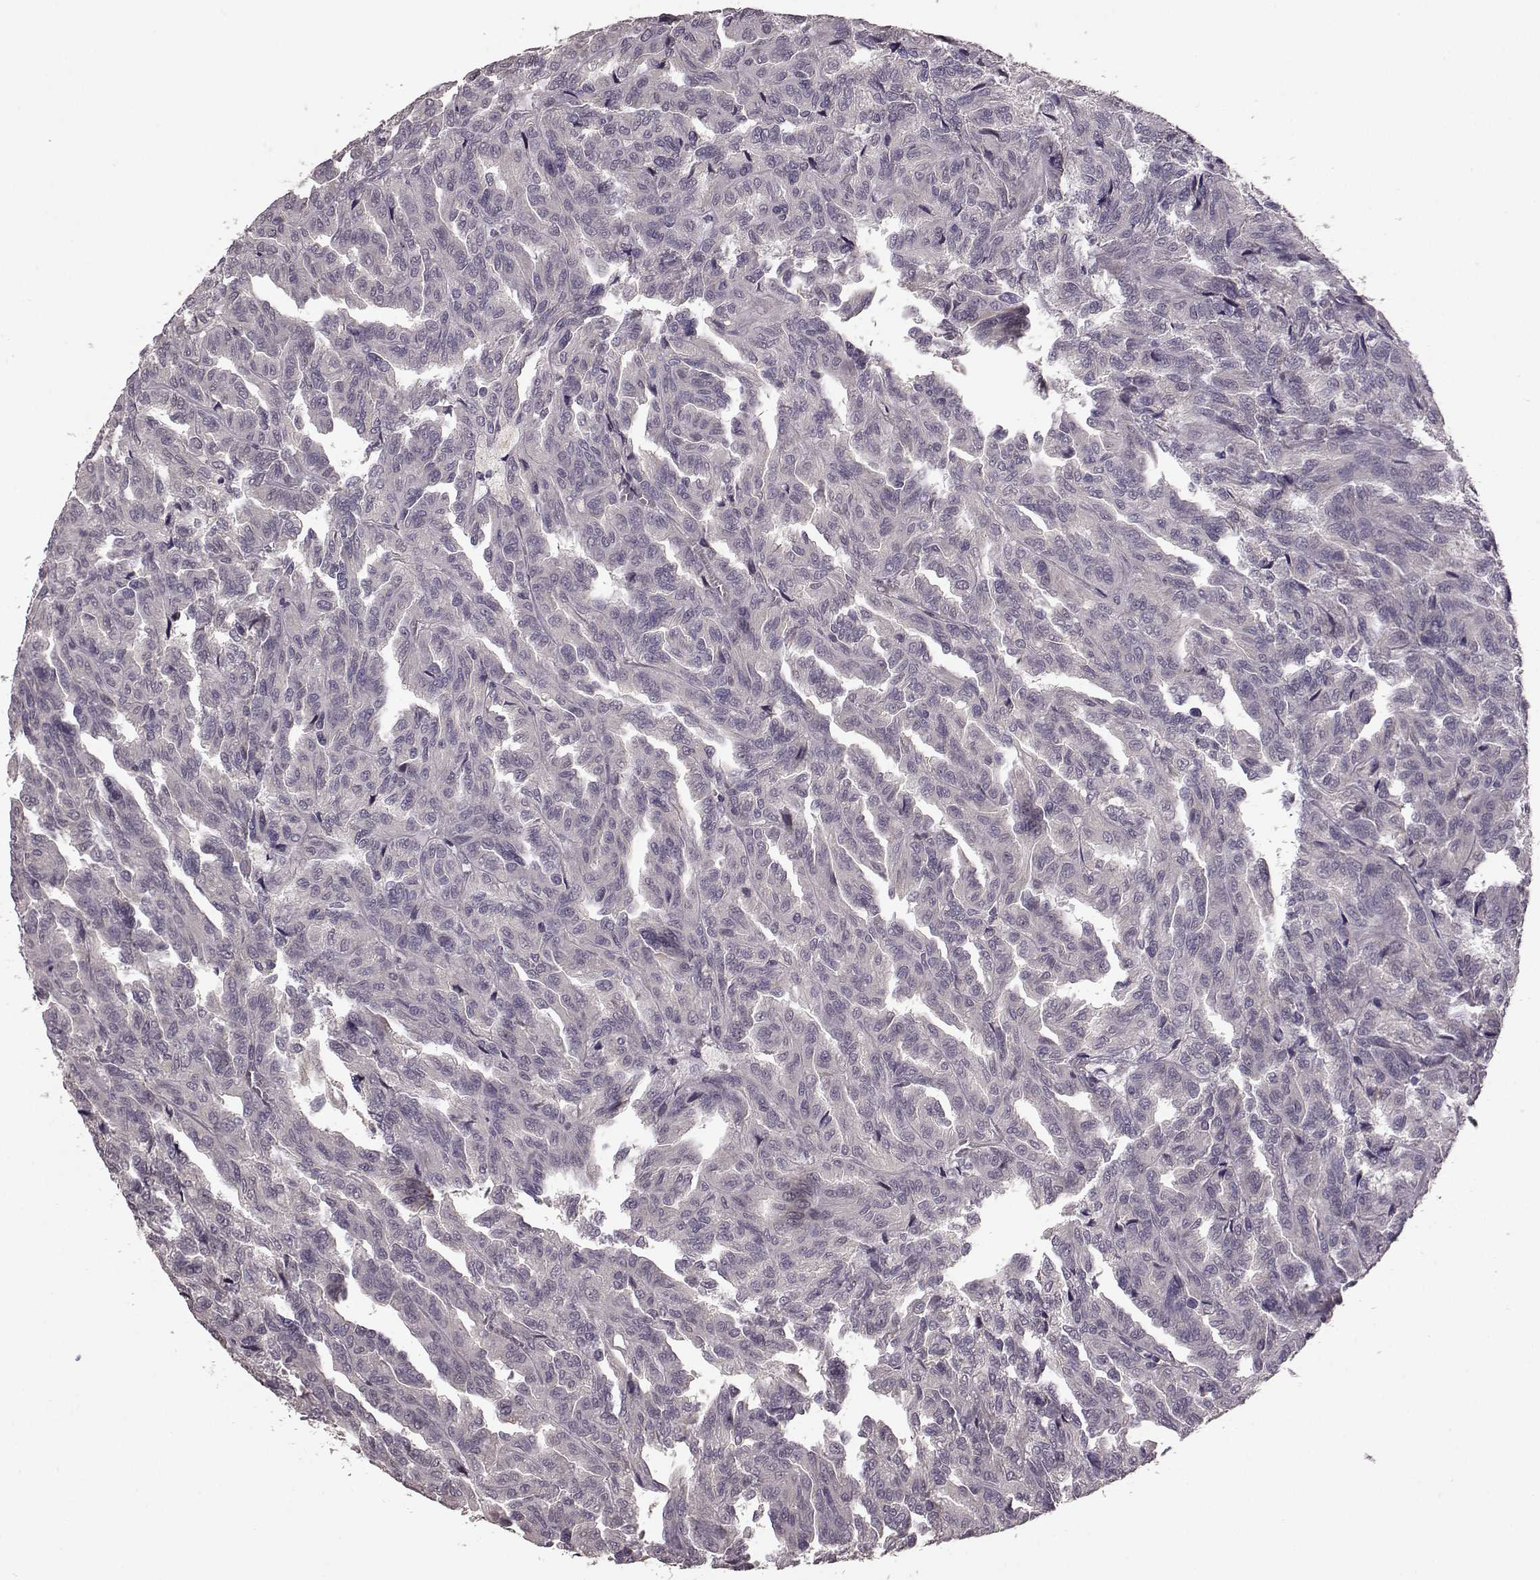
{"staining": {"intensity": "negative", "quantity": "none", "location": "none"}, "tissue": "renal cancer", "cell_type": "Tumor cells", "image_type": "cancer", "snomed": [{"axis": "morphology", "description": "Adenocarcinoma, NOS"}, {"axis": "topography", "description": "Kidney"}], "caption": "DAB (3,3'-diaminobenzidine) immunohistochemical staining of renal cancer exhibits no significant expression in tumor cells.", "gene": "SLC52A3", "patient": {"sex": "male", "age": 79}}